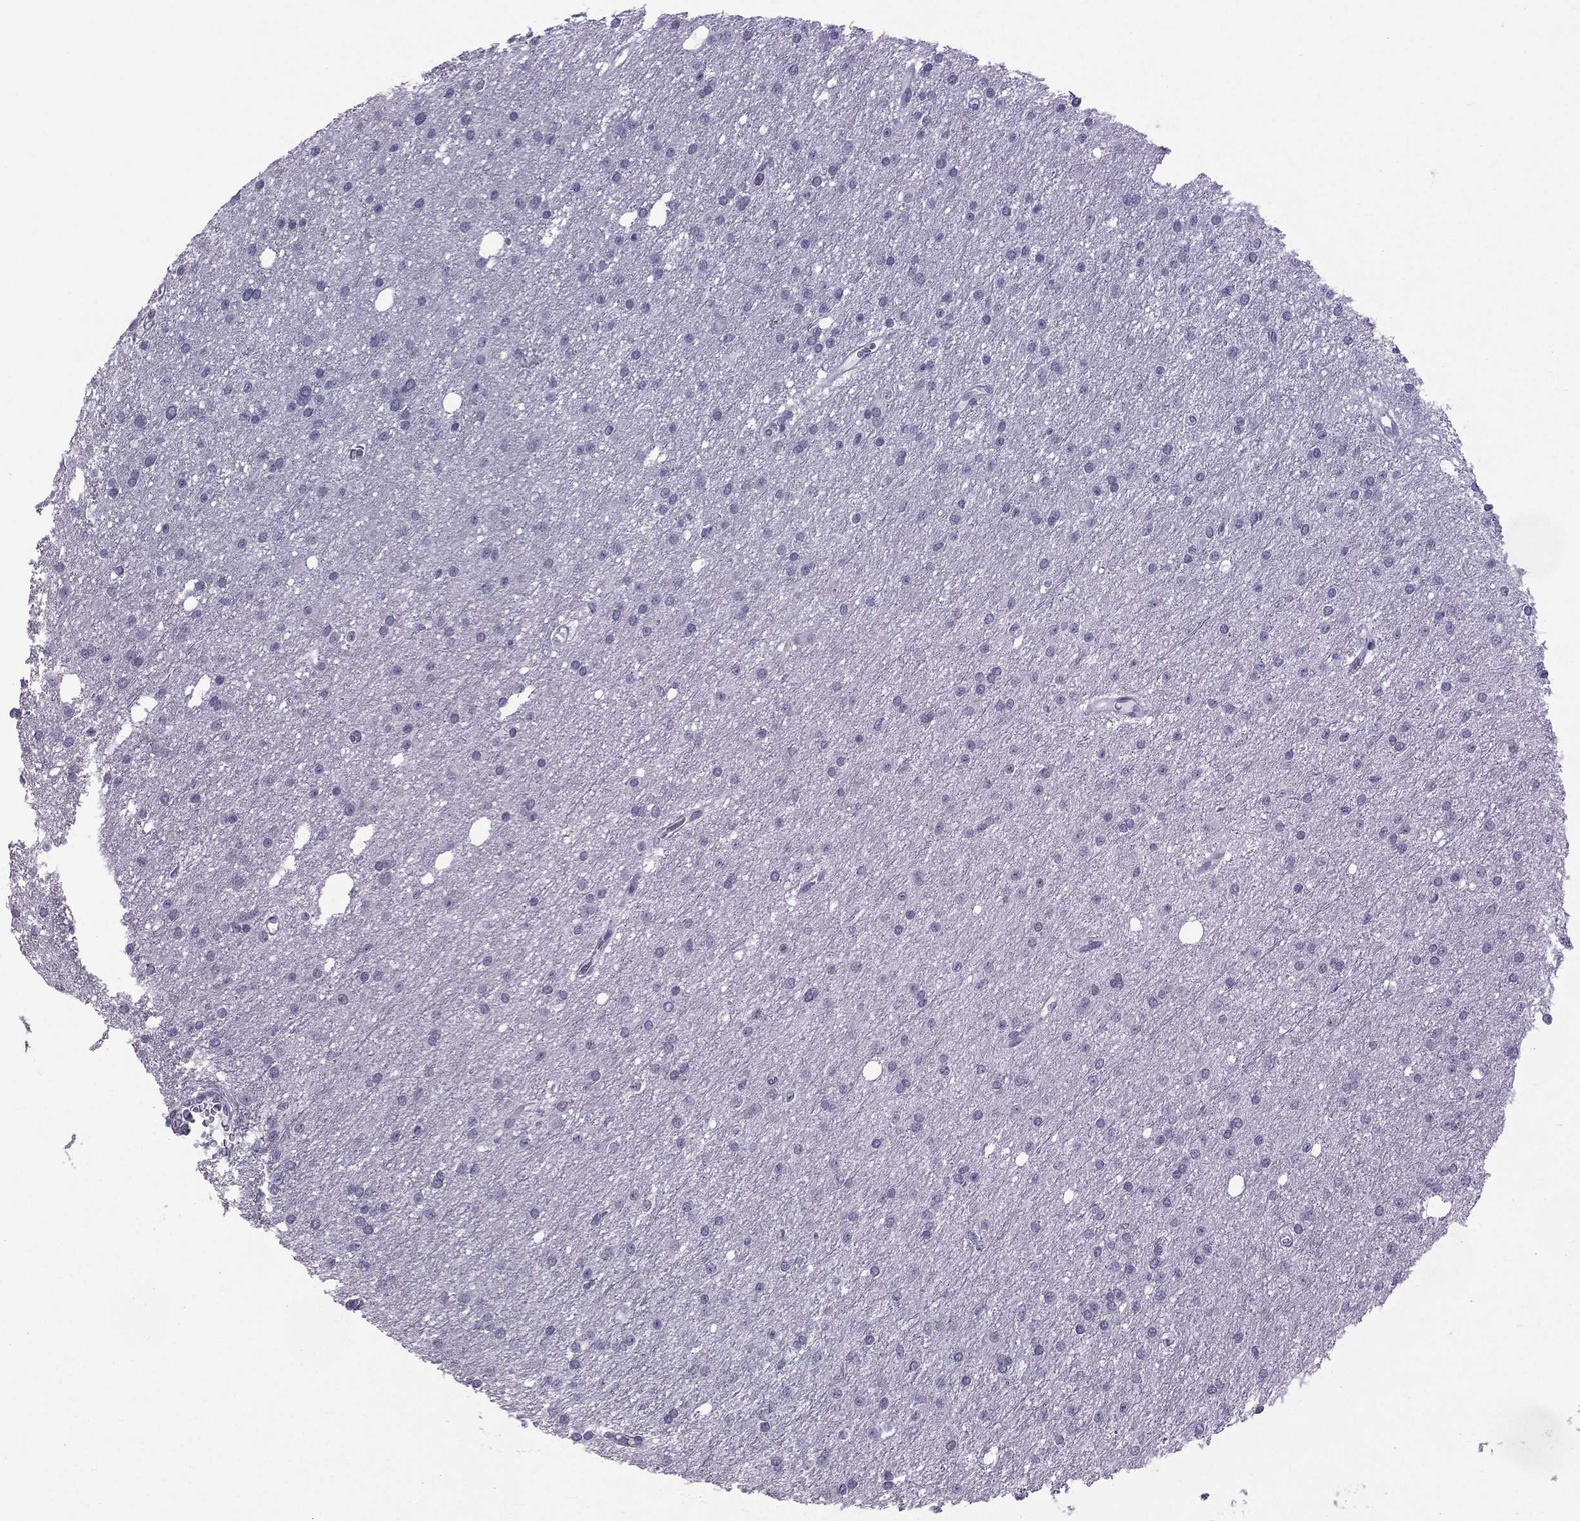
{"staining": {"intensity": "negative", "quantity": "none", "location": "none"}, "tissue": "glioma", "cell_type": "Tumor cells", "image_type": "cancer", "snomed": [{"axis": "morphology", "description": "Glioma, malignant, Low grade"}, {"axis": "topography", "description": "Brain"}], "caption": "IHC of human malignant glioma (low-grade) shows no staining in tumor cells.", "gene": "DMKN", "patient": {"sex": "male", "age": 27}}